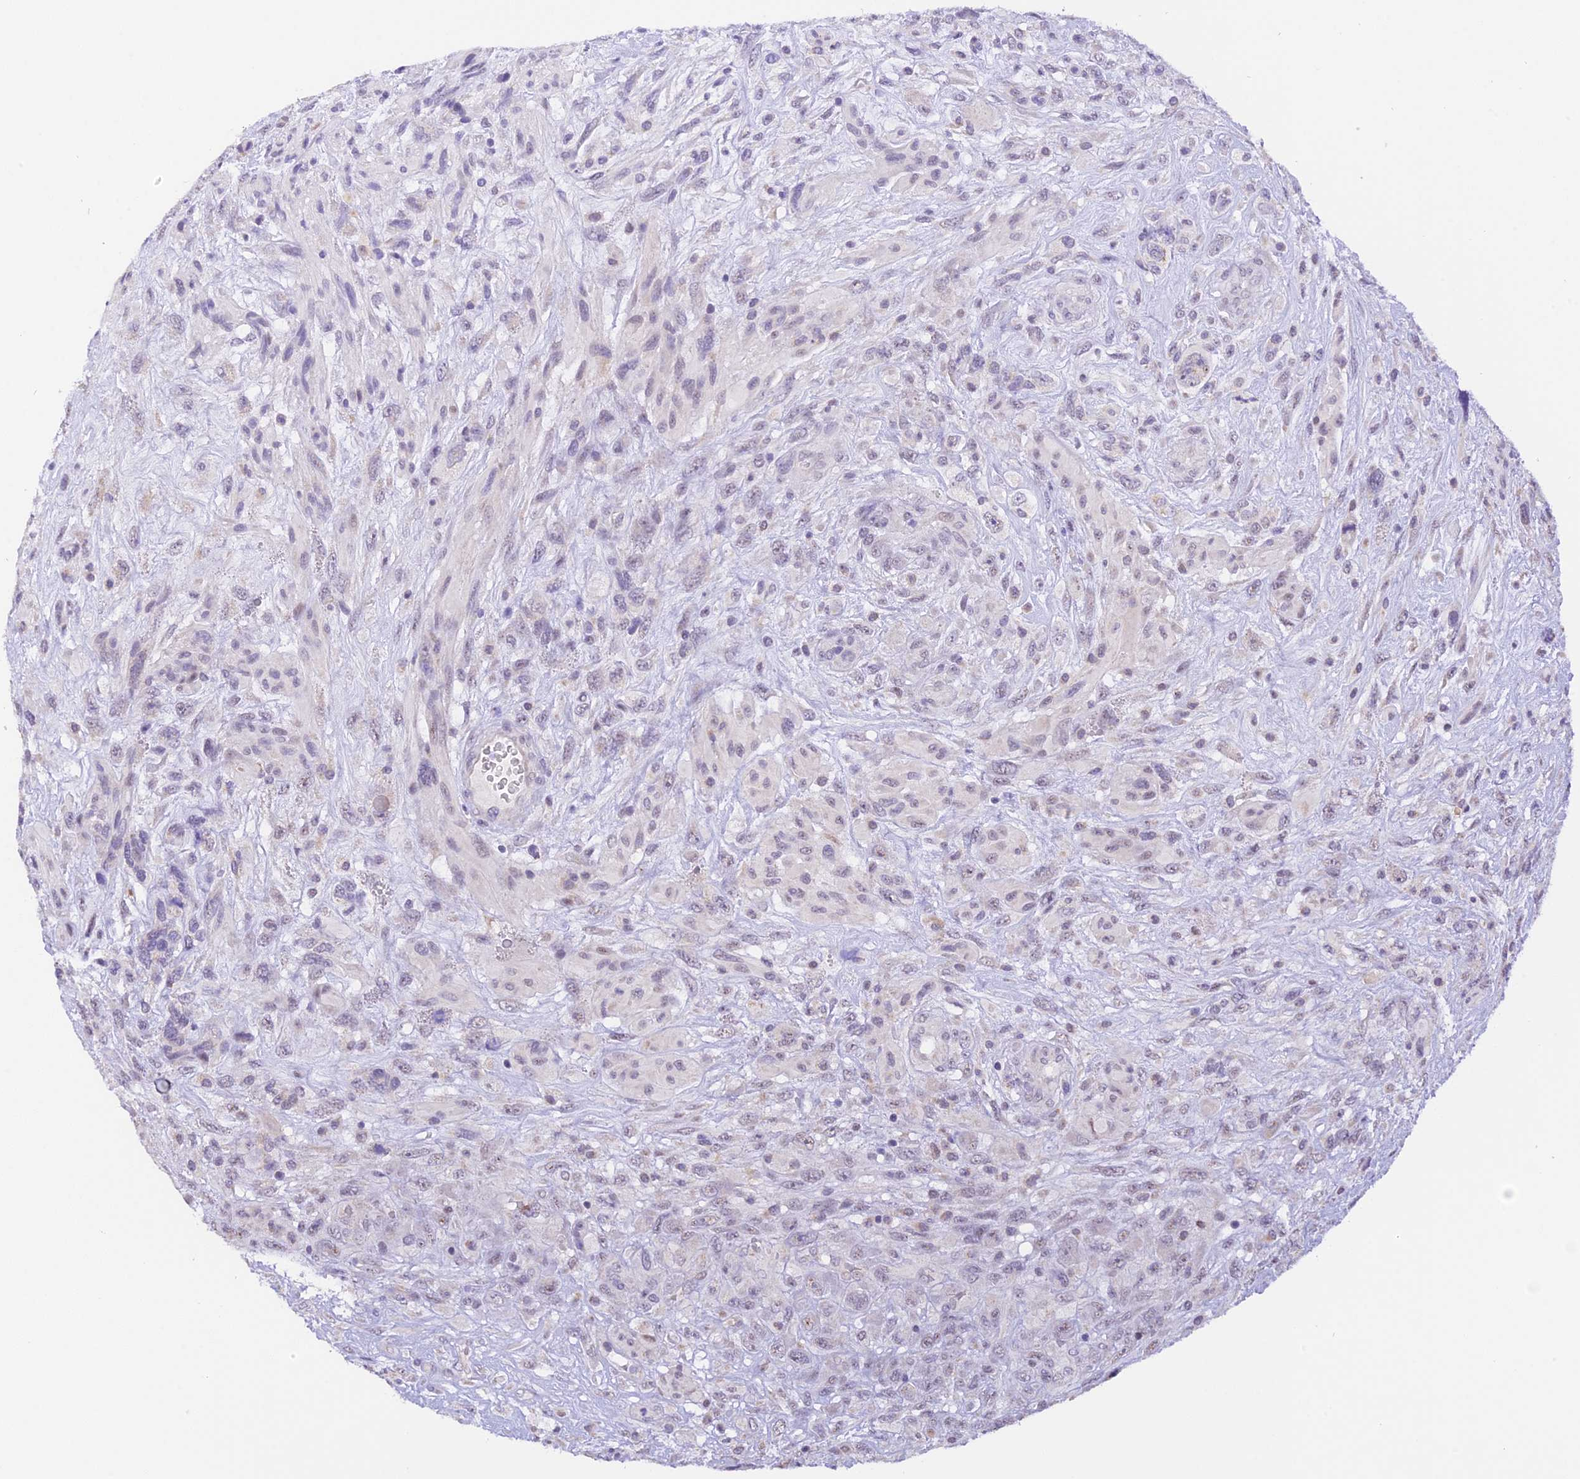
{"staining": {"intensity": "negative", "quantity": "none", "location": "none"}, "tissue": "glioma", "cell_type": "Tumor cells", "image_type": "cancer", "snomed": [{"axis": "morphology", "description": "Glioma, malignant, High grade"}, {"axis": "topography", "description": "Brain"}], "caption": "A high-resolution histopathology image shows immunohistochemistry staining of high-grade glioma (malignant), which exhibits no significant positivity in tumor cells.", "gene": "AHSP", "patient": {"sex": "male", "age": 61}}